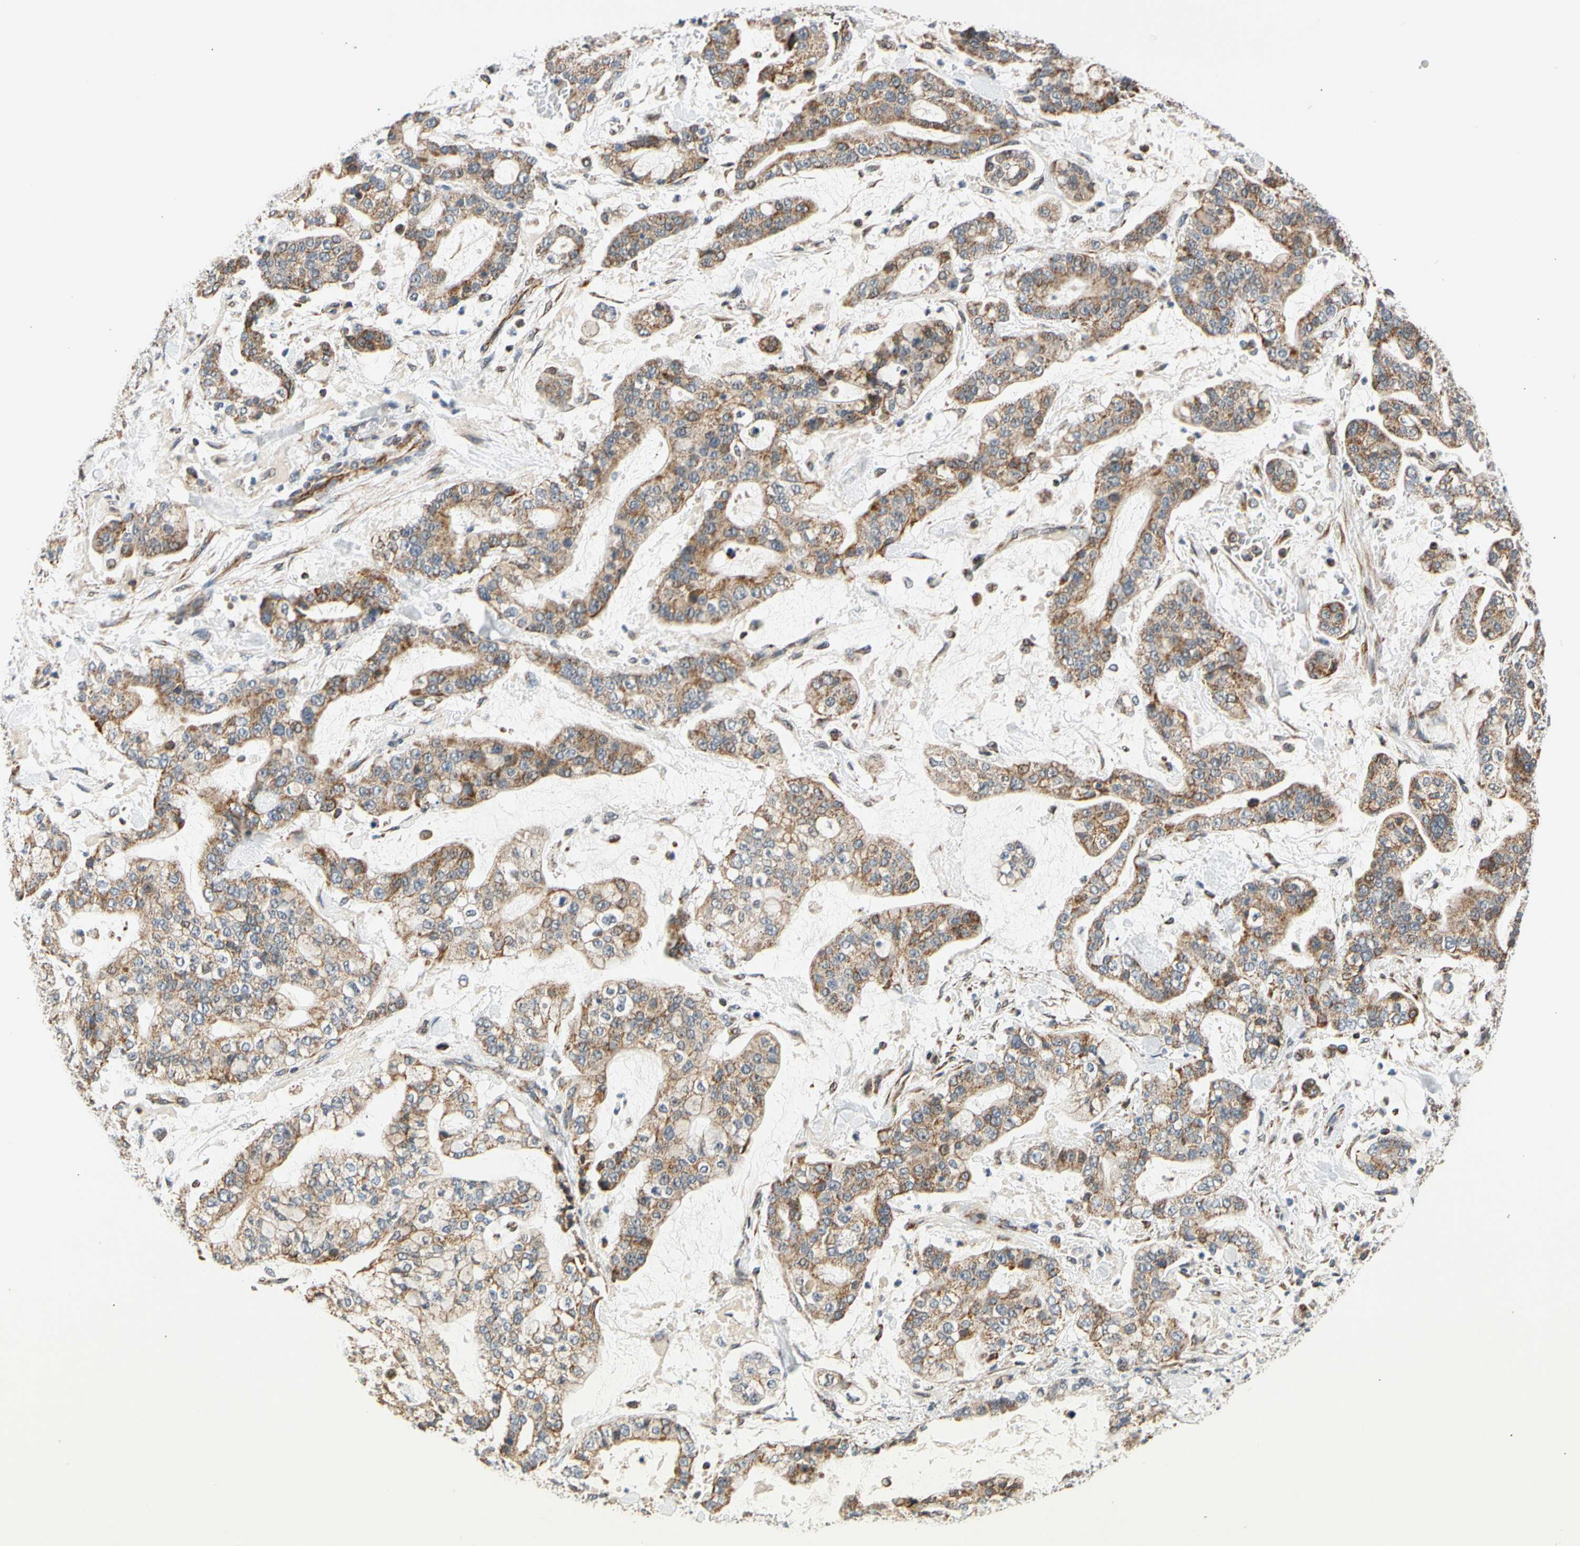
{"staining": {"intensity": "moderate", "quantity": ">75%", "location": "cytoplasmic/membranous"}, "tissue": "stomach cancer", "cell_type": "Tumor cells", "image_type": "cancer", "snomed": [{"axis": "morphology", "description": "Normal tissue, NOS"}, {"axis": "morphology", "description": "Adenocarcinoma, NOS"}, {"axis": "topography", "description": "Stomach, upper"}, {"axis": "topography", "description": "Stomach"}], "caption": "The immunohistochemical stain highlights moderate cytoplasmic/membranous expression in tumor cells of stomach adenocarcinoma tissue.", "gene": "KHDC4", "patient": {"sex": "male", "age": 76}}